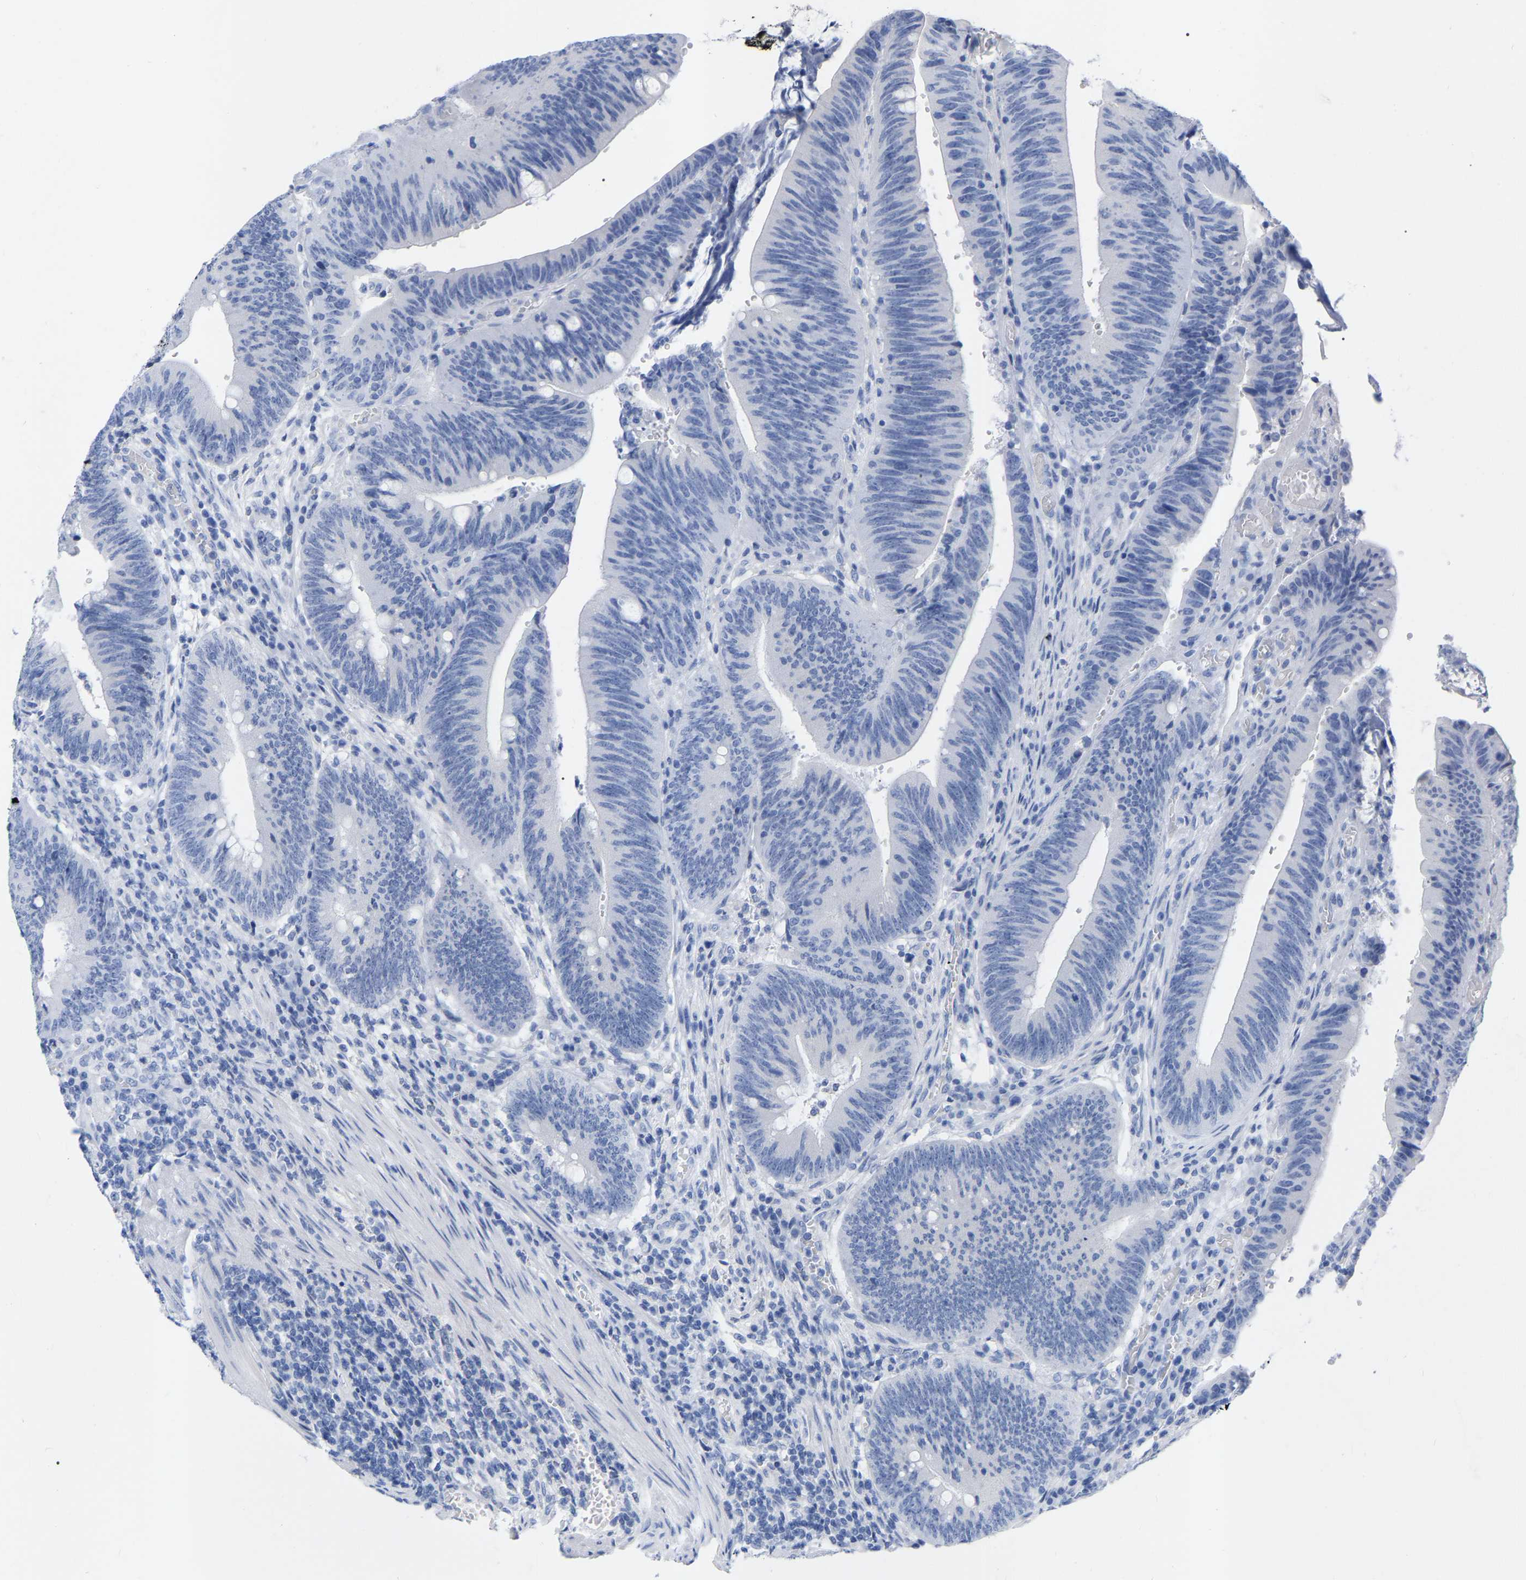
{"staining": {"intensity": "negative", "quantity": "none", "location": "none"}, "tissue": "colorectal cancer", "cell_type": "Tumor cells", "image_type": "cancer", "snomed": [{"axis": "morphology", "description": "Normal tissue, NOS"}, {"axis": "morphology", "description": "Adenocarcinoma, NOS"}, {"axis": "topography", "description": "Rectum"}], "caption": "Immunohistochemistry (IHC) photomicrograph of human adenocarcinoma (colorectal) stained for a protein (brown), which shows no staining in tumor cells.", "gene": "ZNF629", "patient": {"sex": "female", "age": 66}}